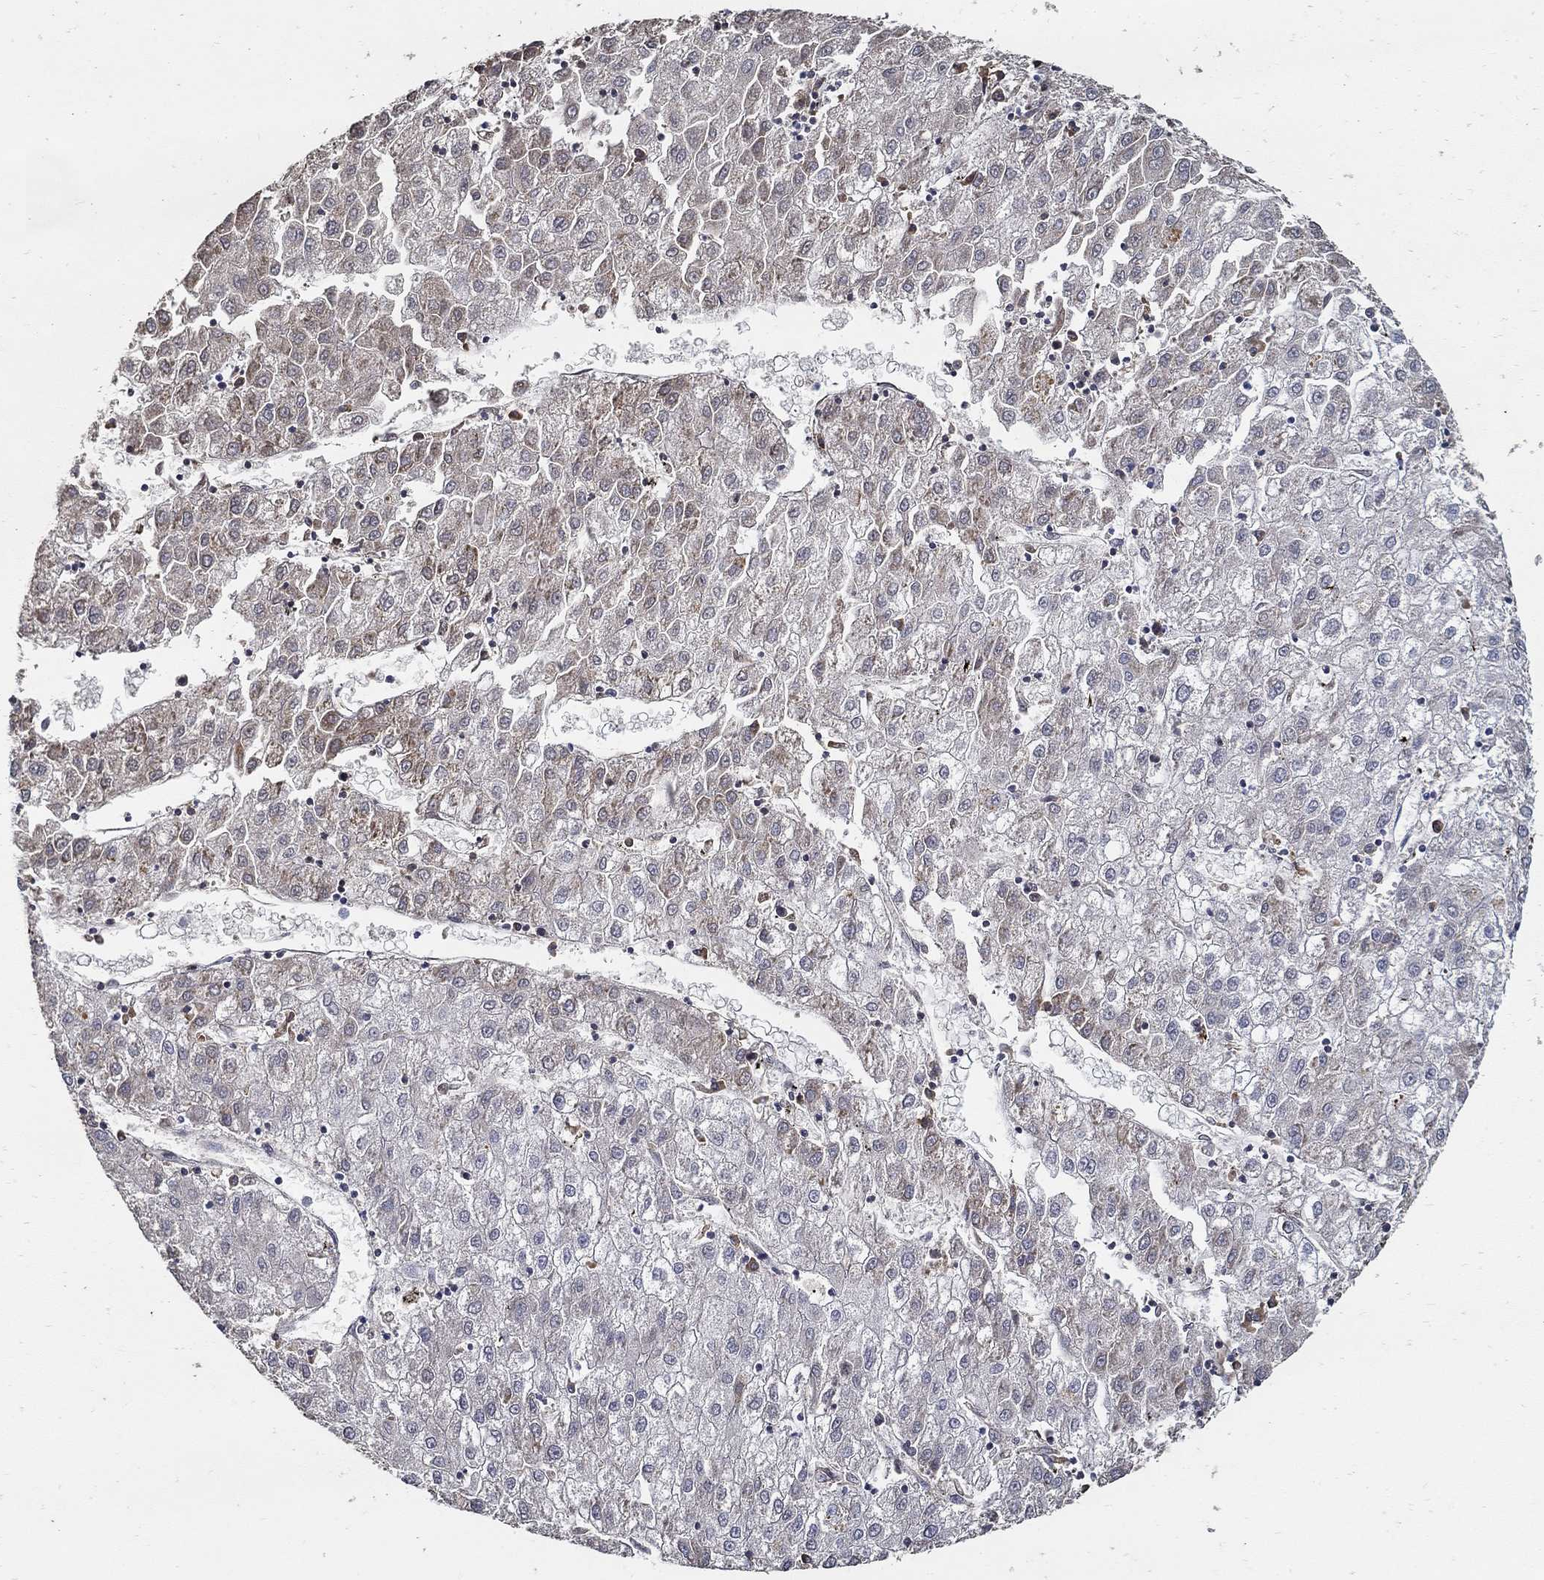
{"staining": {"intensity": "negative", "quantity": "none", "location": "none"}, "tissue": "liver cancer", "cell_type": "Tumor cells", "image_type": "cancer", "snomed": [{"axis": "morphology", "description": "Carcinoma, Hepatocellular, NOS"}, {"axis": "topography", "description": "Liver"}], "caption": "Liver cancer was stained to show a protein in brown. There is no significant expression in tumor cells.", "gene": "TGFBI", "patient": {"sex": "male", "age": 72}}